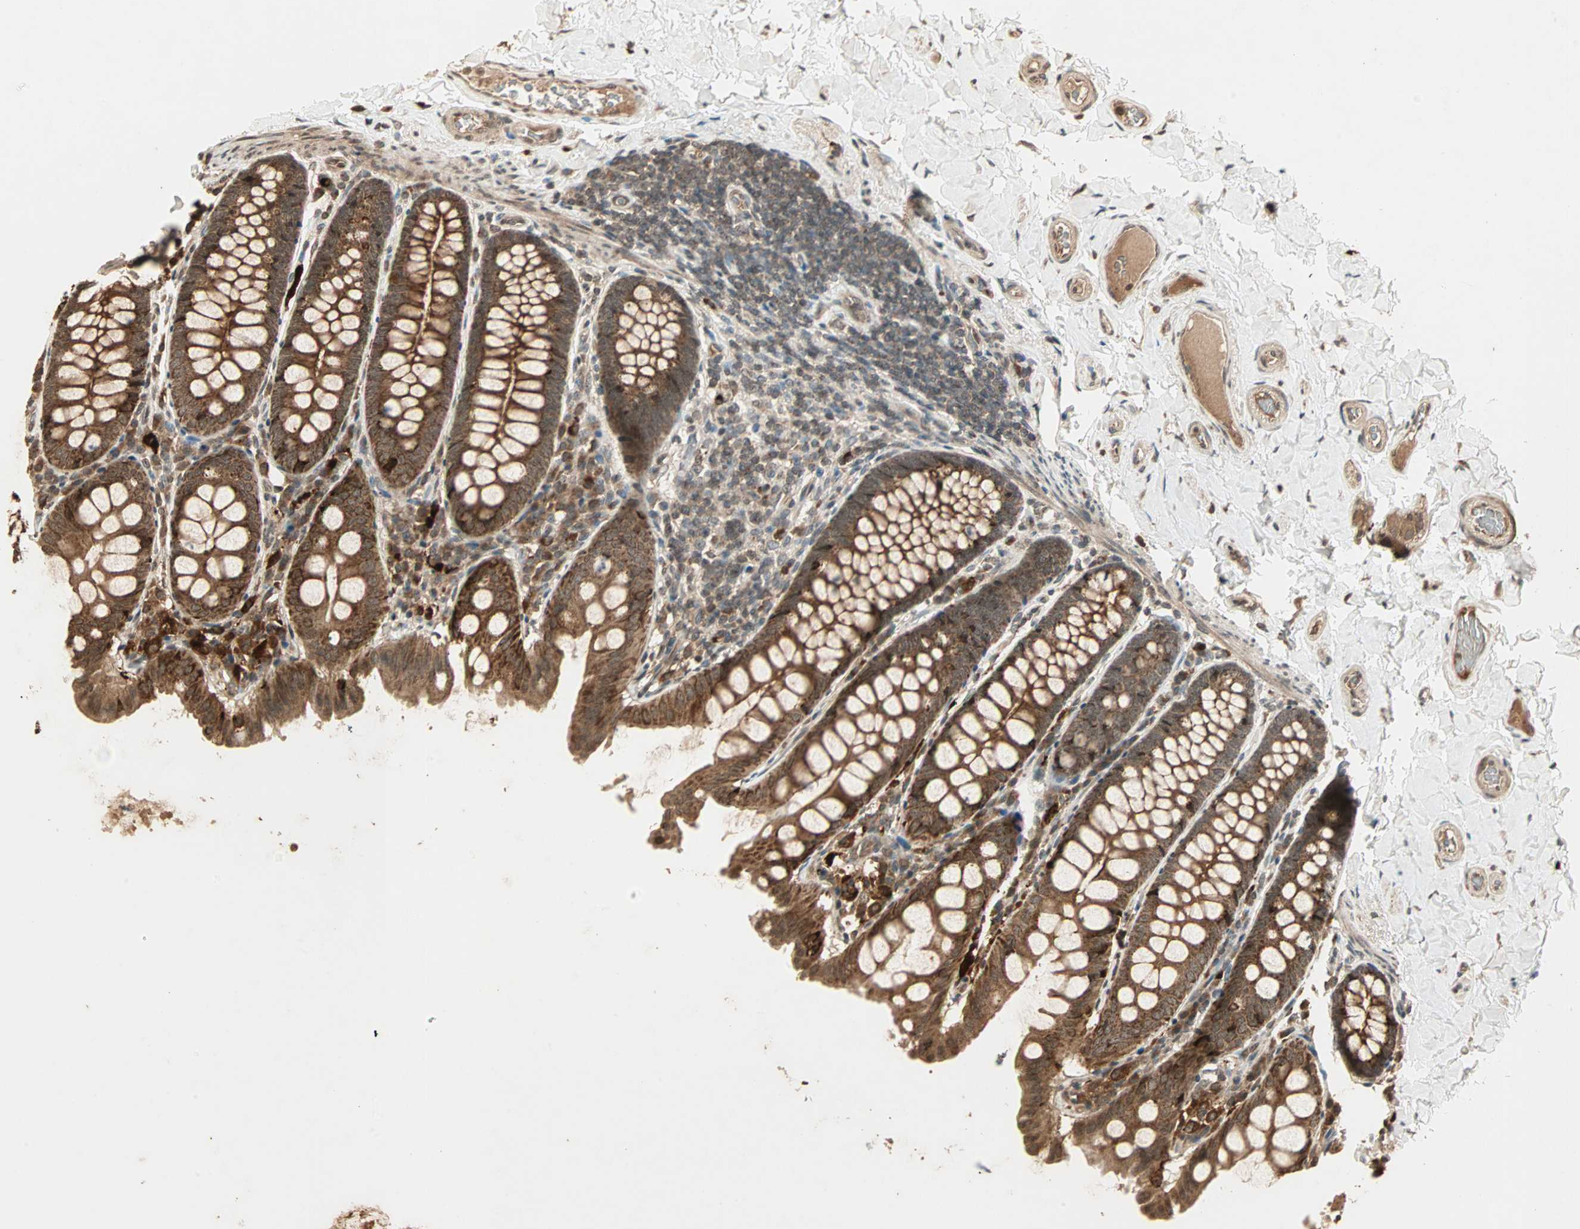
{"staining": {"intensity": "moderate", "quantity": ">75%", "location": "cytoplasmic/membranous"}, "tissue": "colon", "cell_type": "Endothelial cells", "image_type": "normal", "snomed": [{"axis": "morphology", "description": "Normal tissue, NOS"}, {"axis": "topography", "description": "Colon"}], "caption": "A high-resolution photomicrograph shows immunohistochemistry staining of normal colon, which displays moderate cytoplasmic/membranous positivity in approximately >75% of endothelial cells. (DAB (3,3'-diaminobenzidine) IHC, brown staining for protein, blue staining for nuclei).", "gene": "RFFL", "patient": {"sex": "female", "age": 61}}